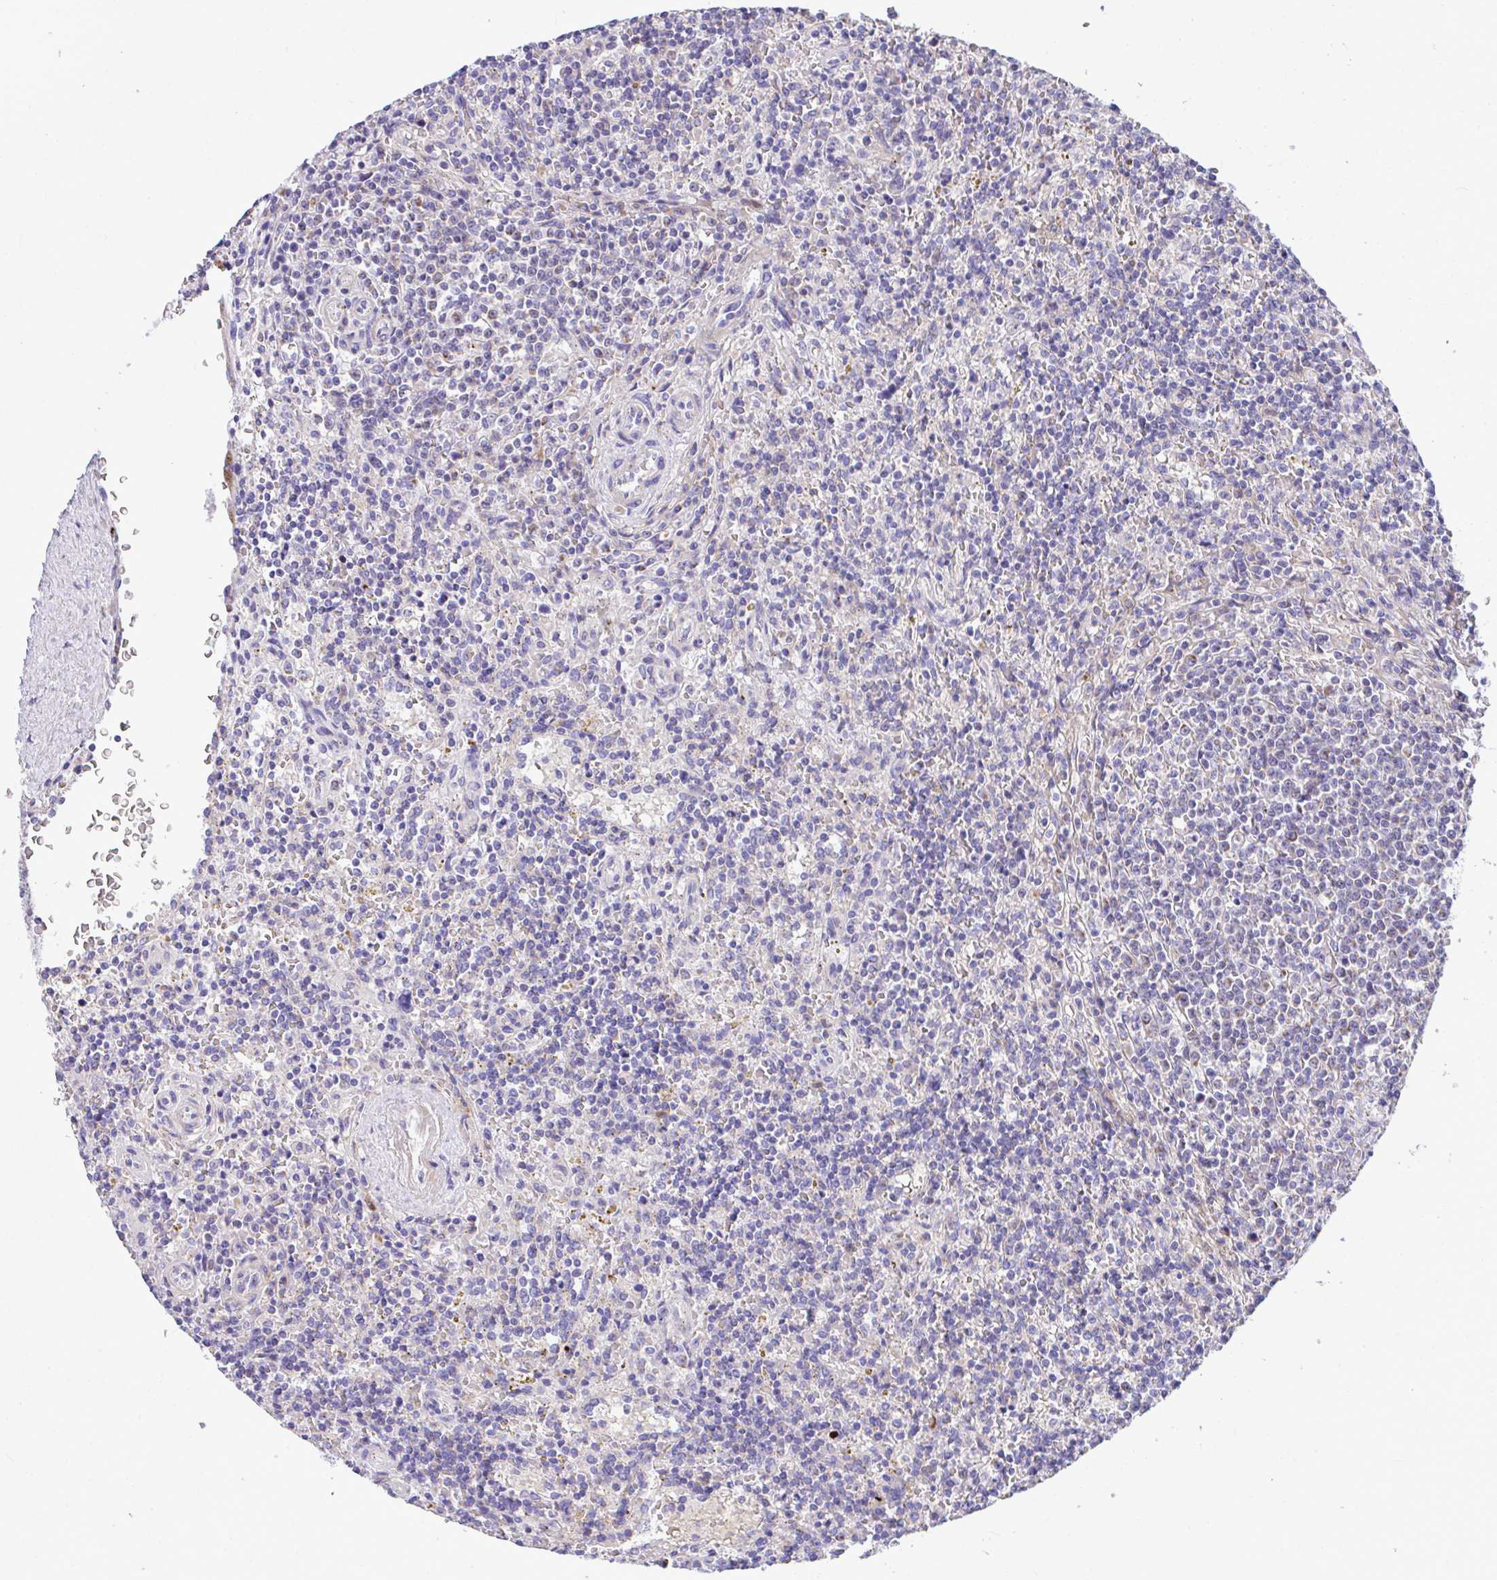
{"staining": {"intensity": "negative", "quantity": "none", "location": "none"}, "tissue": "lymphoma", "cell_type": "Tumor cells", "image_type": "cancer", "snomed": [{"axis": "morphology", "description": "Malignant lymphoma, non-Hodgkin's type, Low grade"}, {"axis": "topography", "description": "Spleen"}], "caption": "IHC photomicrograph of lymphoma stained for a protein (brown), which shows no expression in tumor cells.", "gene": "MRPS16", "patient": {"sex": "male", "age": 67}}